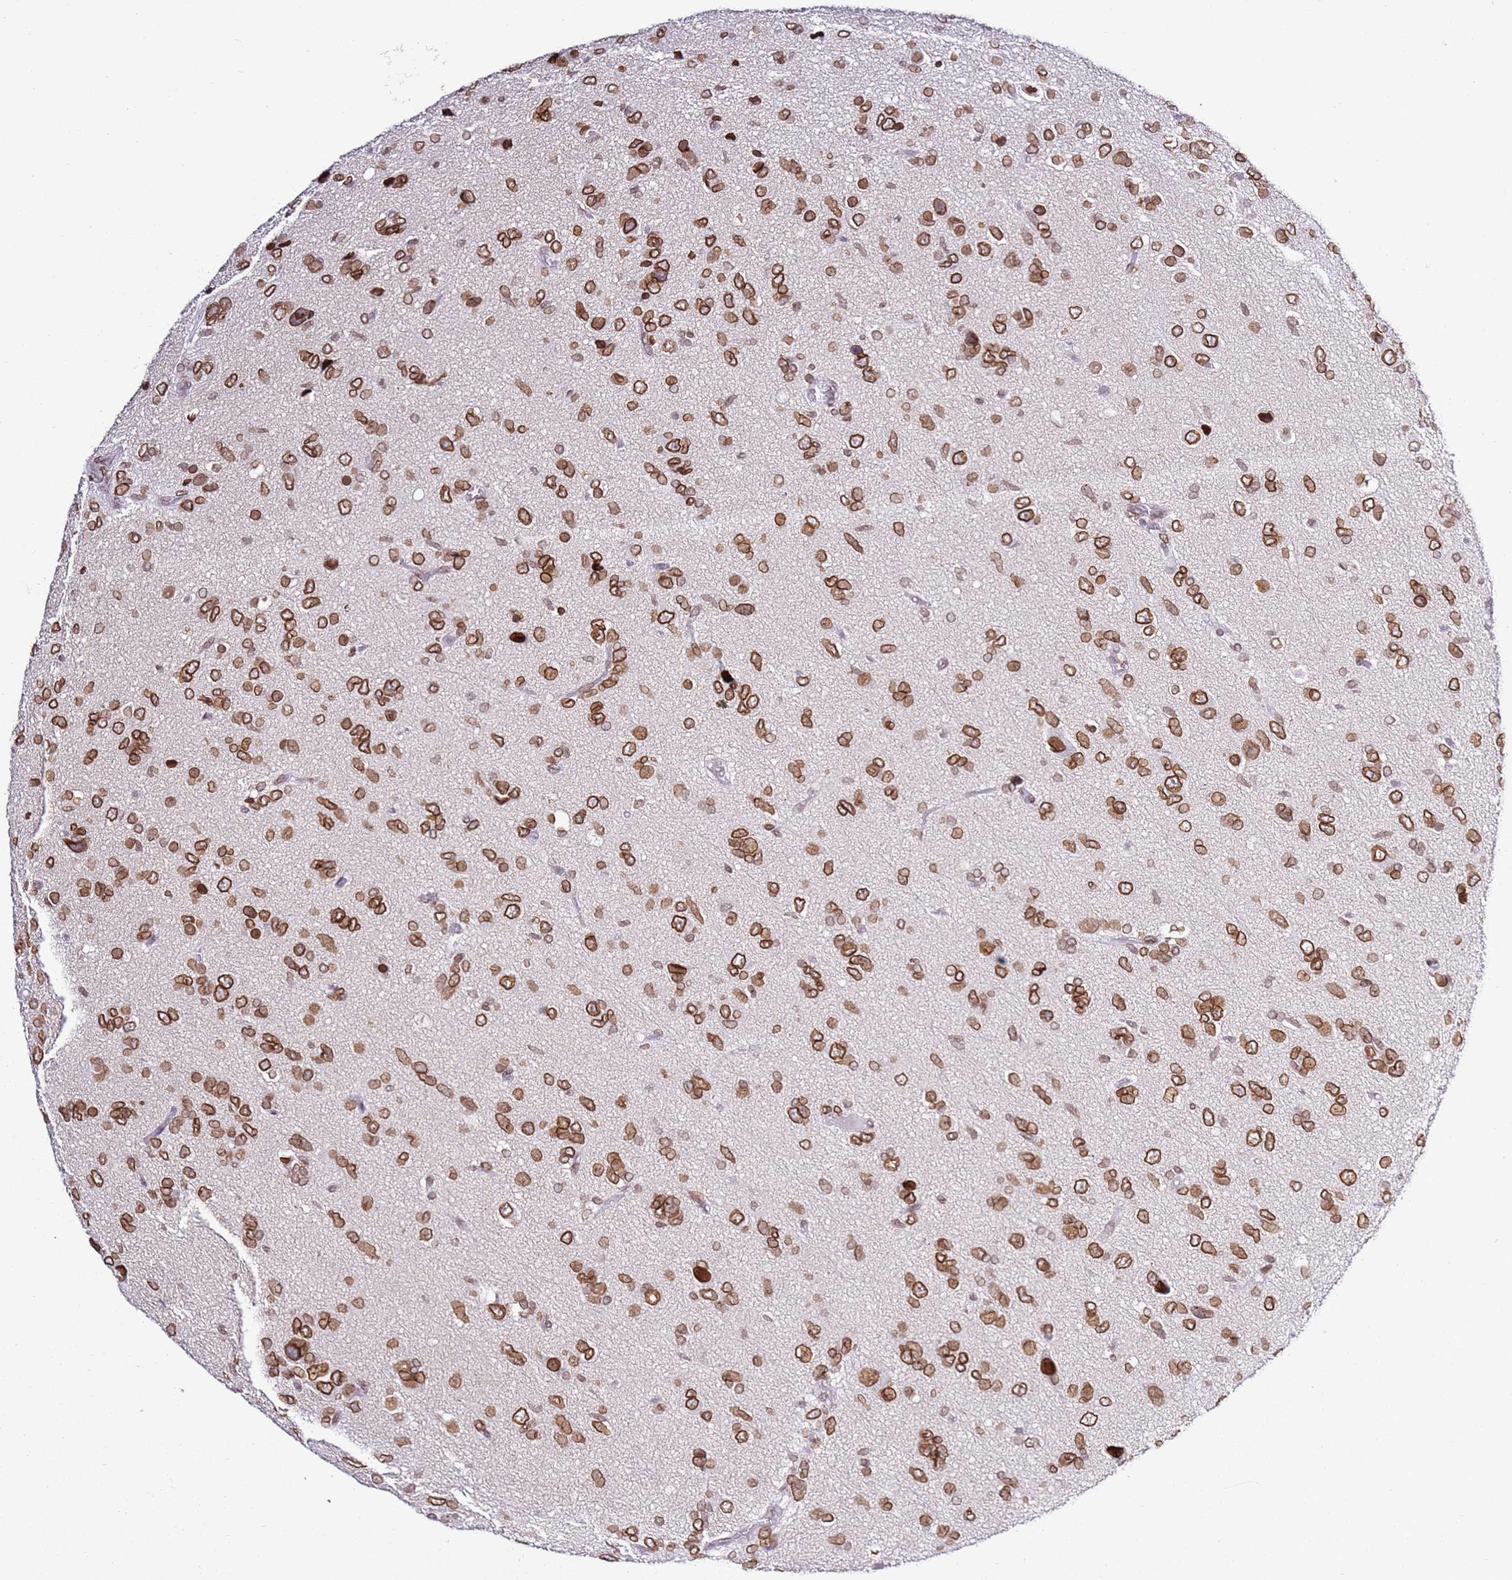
{"staining": {"intensity": "strong", "quantity": ">75%", "location": "cytoplasmic/membranous,nuclear"}, "tissue": "glioma", "cell_type": "Tumor cells", "image_type": "cancer", "snomed": [{"axis": "morphology", "description": "Glioma, malignant, High grade"}, {"axis": "topography", "description": "Brain"}], "caption": "The histopathology image shows immunohistochemical staining of malignant high-grade glioma. There is strong cytoplasmic/membranous and nuclear expression is appreciated in about >75% of tumor cells.", "gene": "POU6F1", "patient": {"sex": "female", "age": 59}}